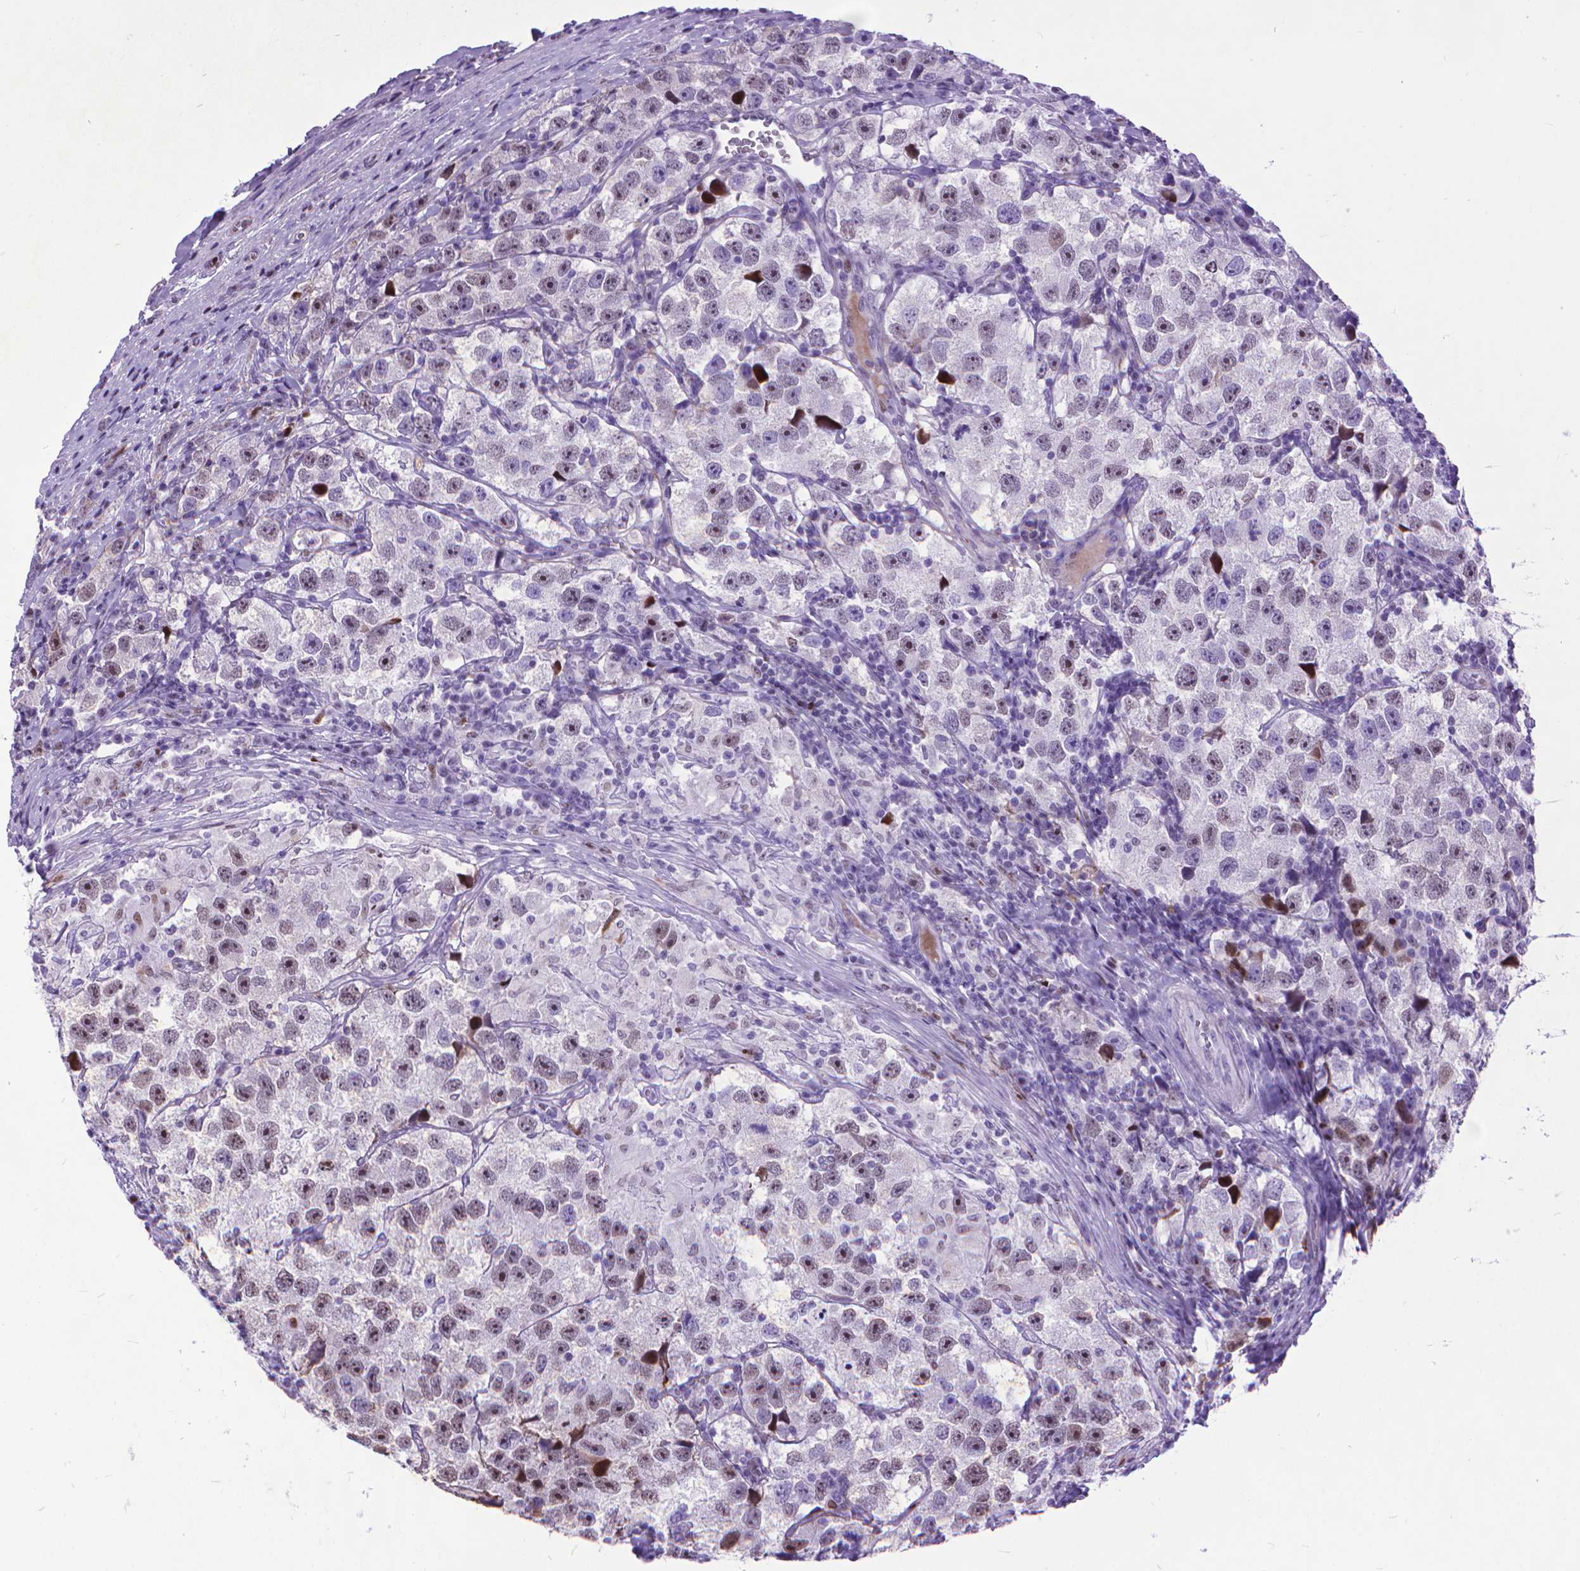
{"staining": {"intensity": "moderate", "quantity": "<25%", "location": "nuclear"}, "tissue": "testis cancer", "cell_type": "Tumor cells", "image_type": "cancer", "snomed": [{"axis": "morphology", "description": "Seminoma, NOS"}, {"axis": "topography", "description": "Testis"}], "caption": "Protein expression analysis of testis cancer (seminoma) displays moderate nuclear staining in approximately <25% of tumor cells.", "gene": "POLE4", "patient": {"sex": "male", "age": 26}}